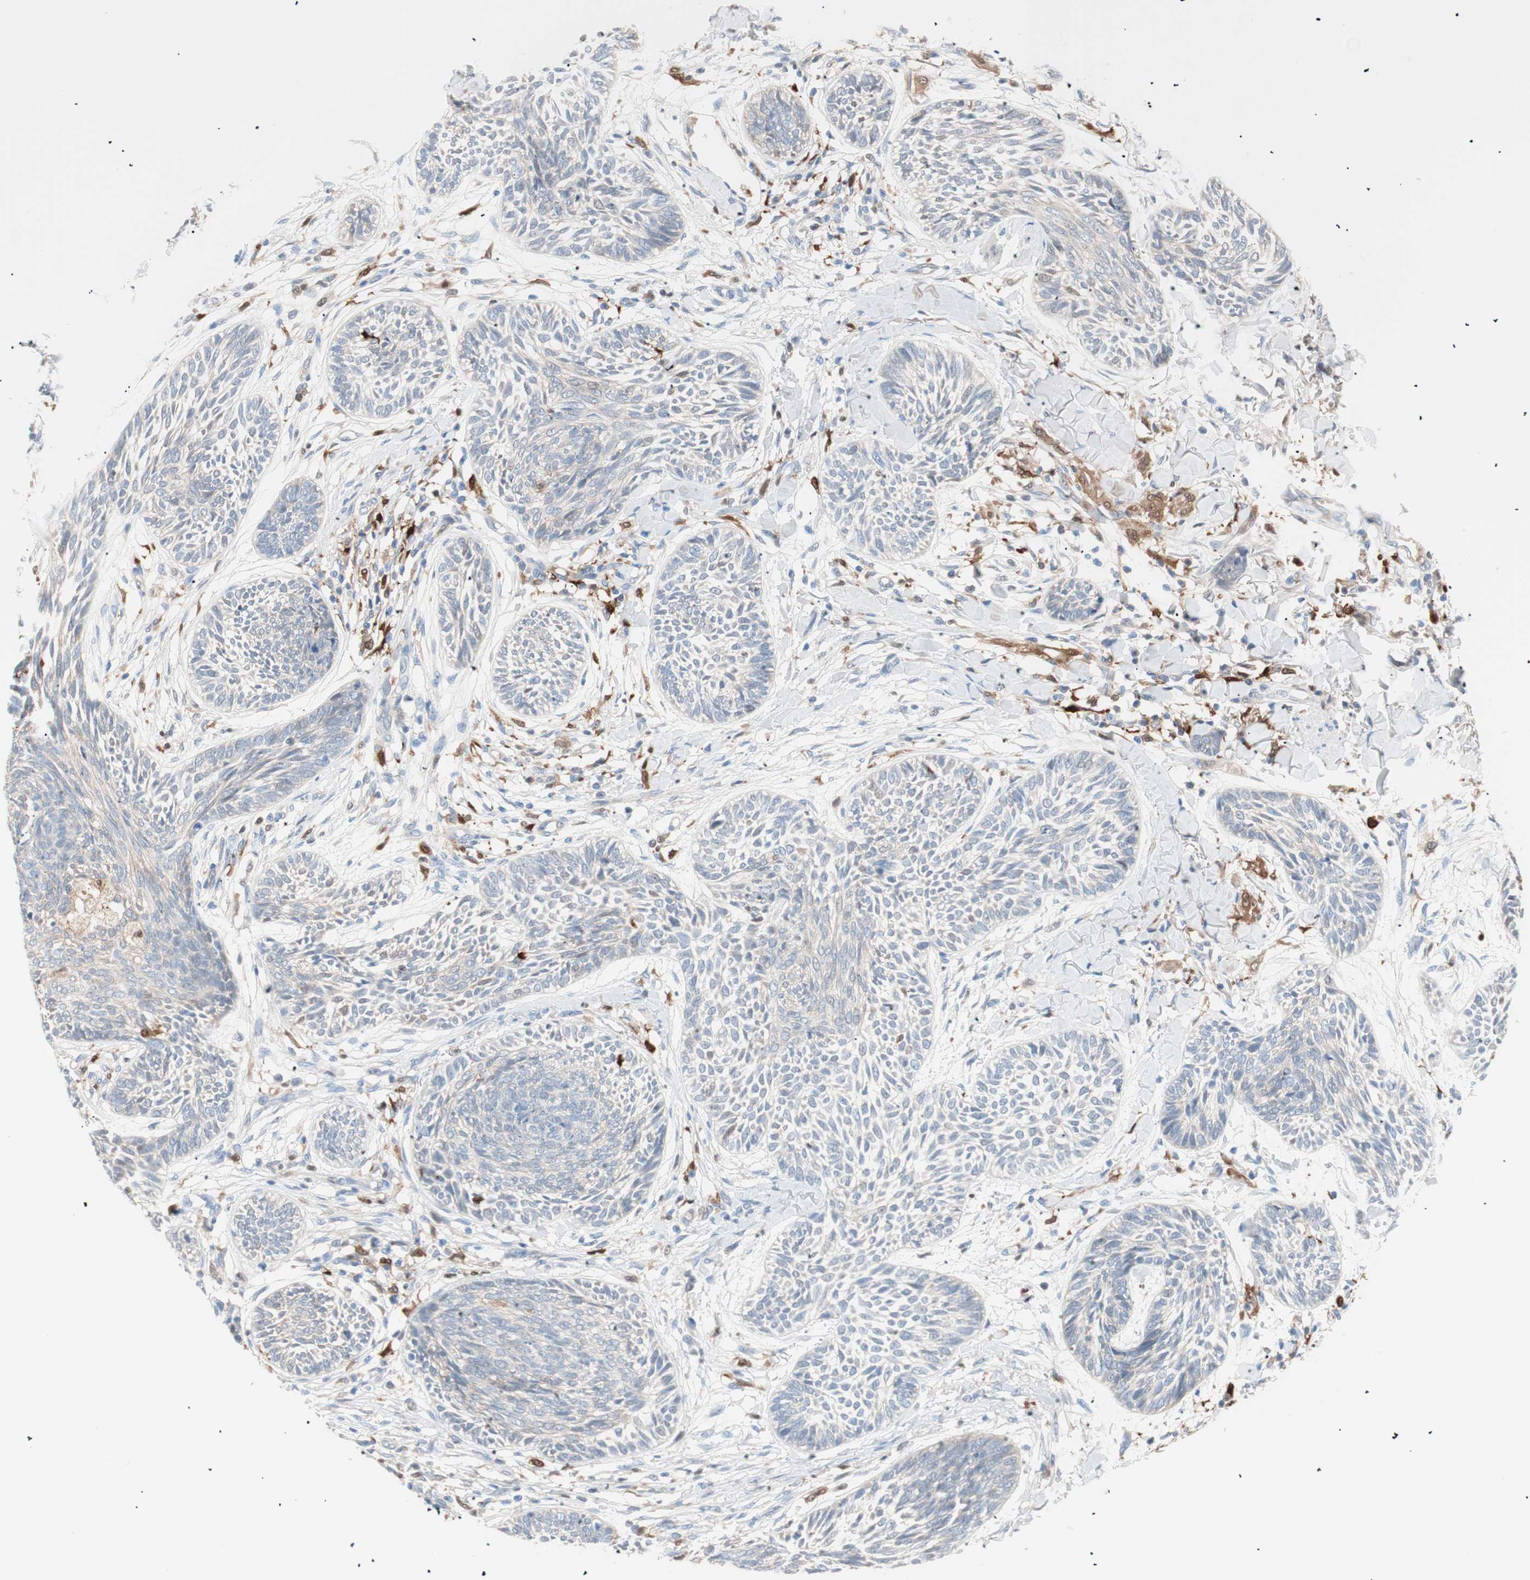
{"staining": {"intensity": "weak", "quantity": "<25%", "location": "cytoplasmic/membranous"}, "tissue": "skin cancer", "cell_type": "Tumor cells", "image_type": "cancer", "snomed": [{"axis": "morphology", "description": "Papilloma, NOS"}, {"axis": "morphology", "description": "Basal cell carcinoma"}, {"axis": "topography", "description": "Skin"}], "caption": "The micrograph displays no significant staining in tumor cells of skin papilloma. (Stains: DAB immunohistochemistry (IHC) with hematoxylin counter stain, Microscopy: brightfield microscopy at high magnification).", "gene": "IL18", "patient": {"sex": "male", "age": 87}}